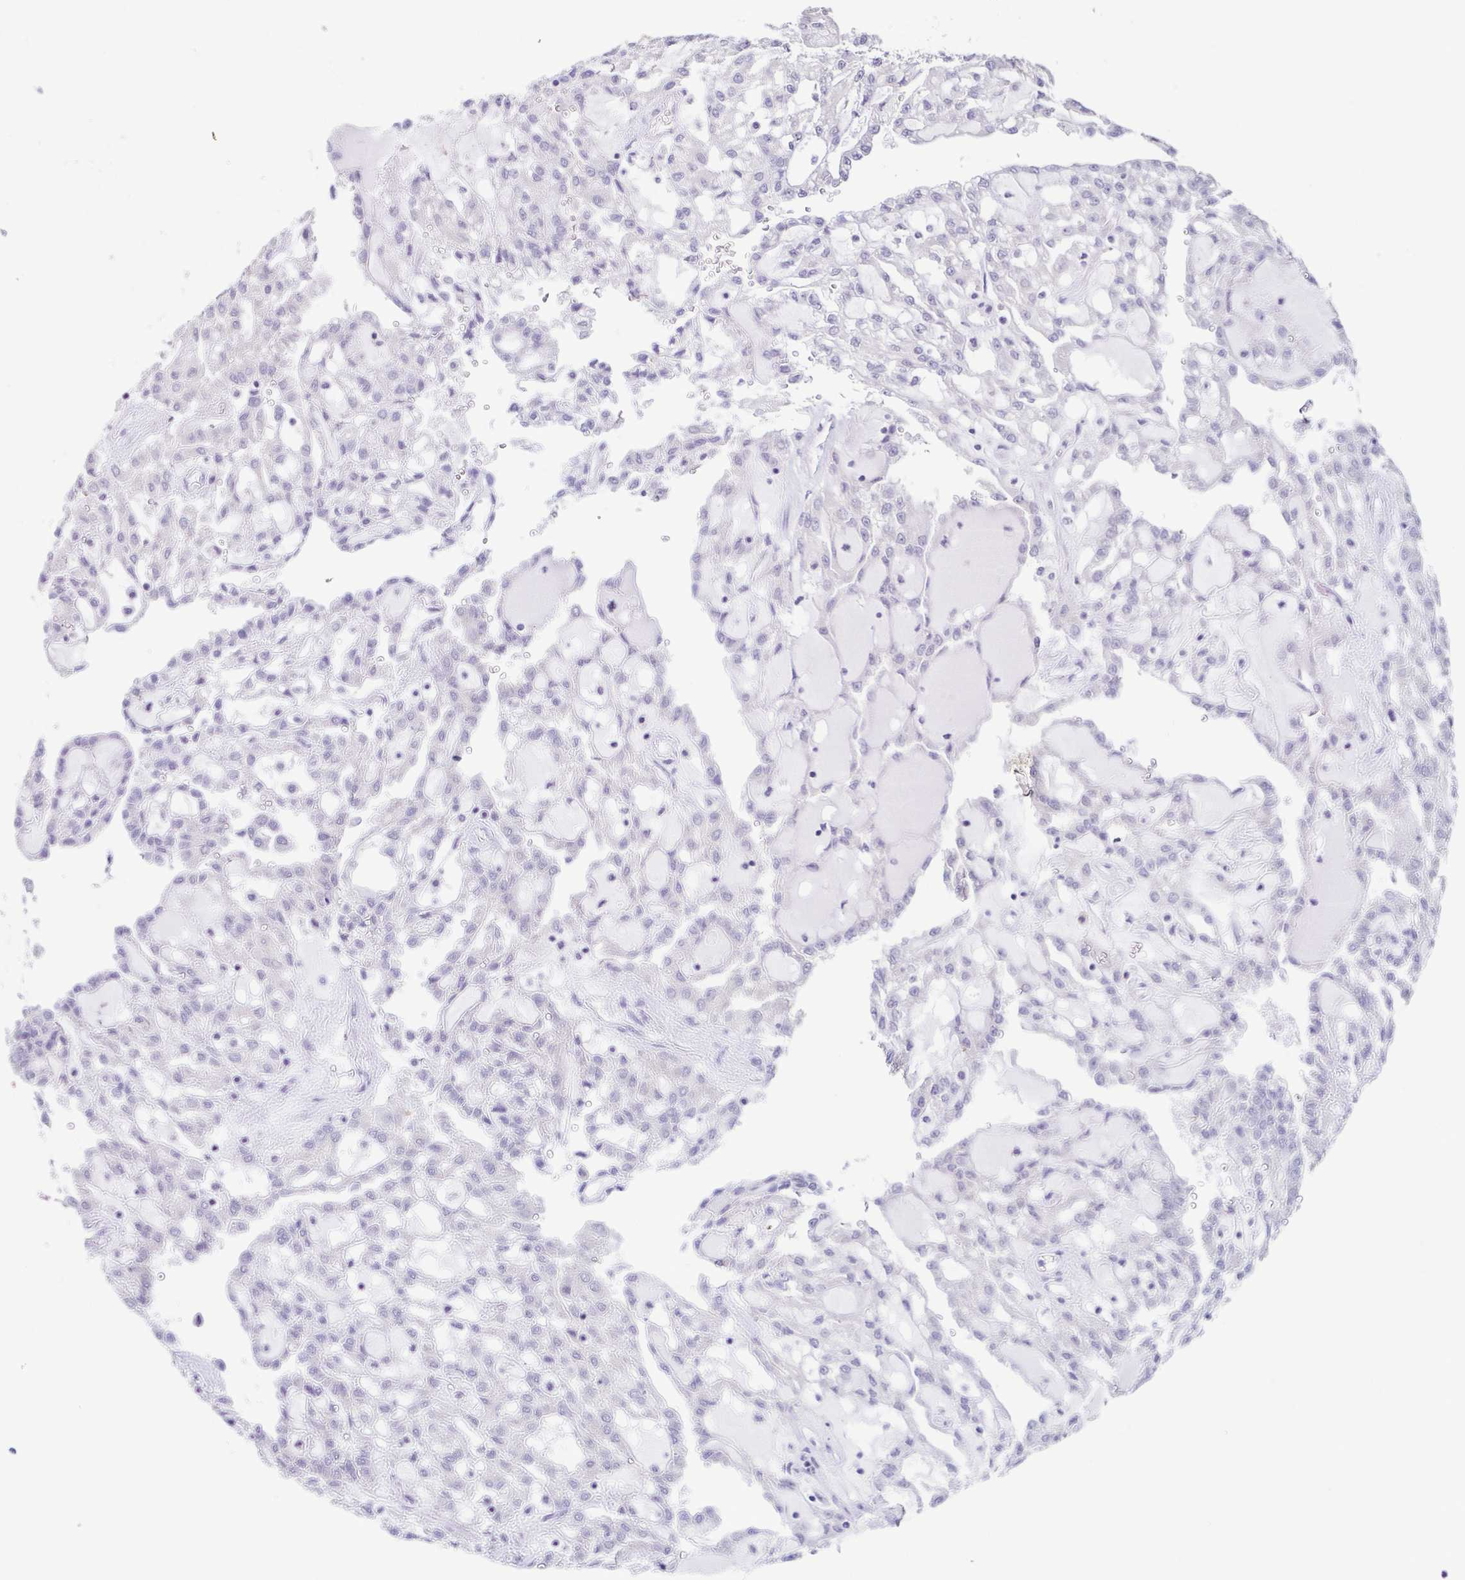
{"staining": {"intensity": "negative", "quantity": "none", "location": "none"}, "tissue": "renal cancer", "cell_type": "Tumor cells", "image_type": "cancer", "snomed": [{"axis": "morphology", "description": "Adenocarcinoma, NOS"}, {"axis": "topography", "description": "Kidney"}], "caption": "Immunohistochemistry (IHC) photomicrograph of neoplastic tissue: human adenocarcinoma (renal) stained with DAB shows no significant protein positivity in tumor cells.", "gene": "RDH11", "patient": {"sex": "male", "age": 63}}